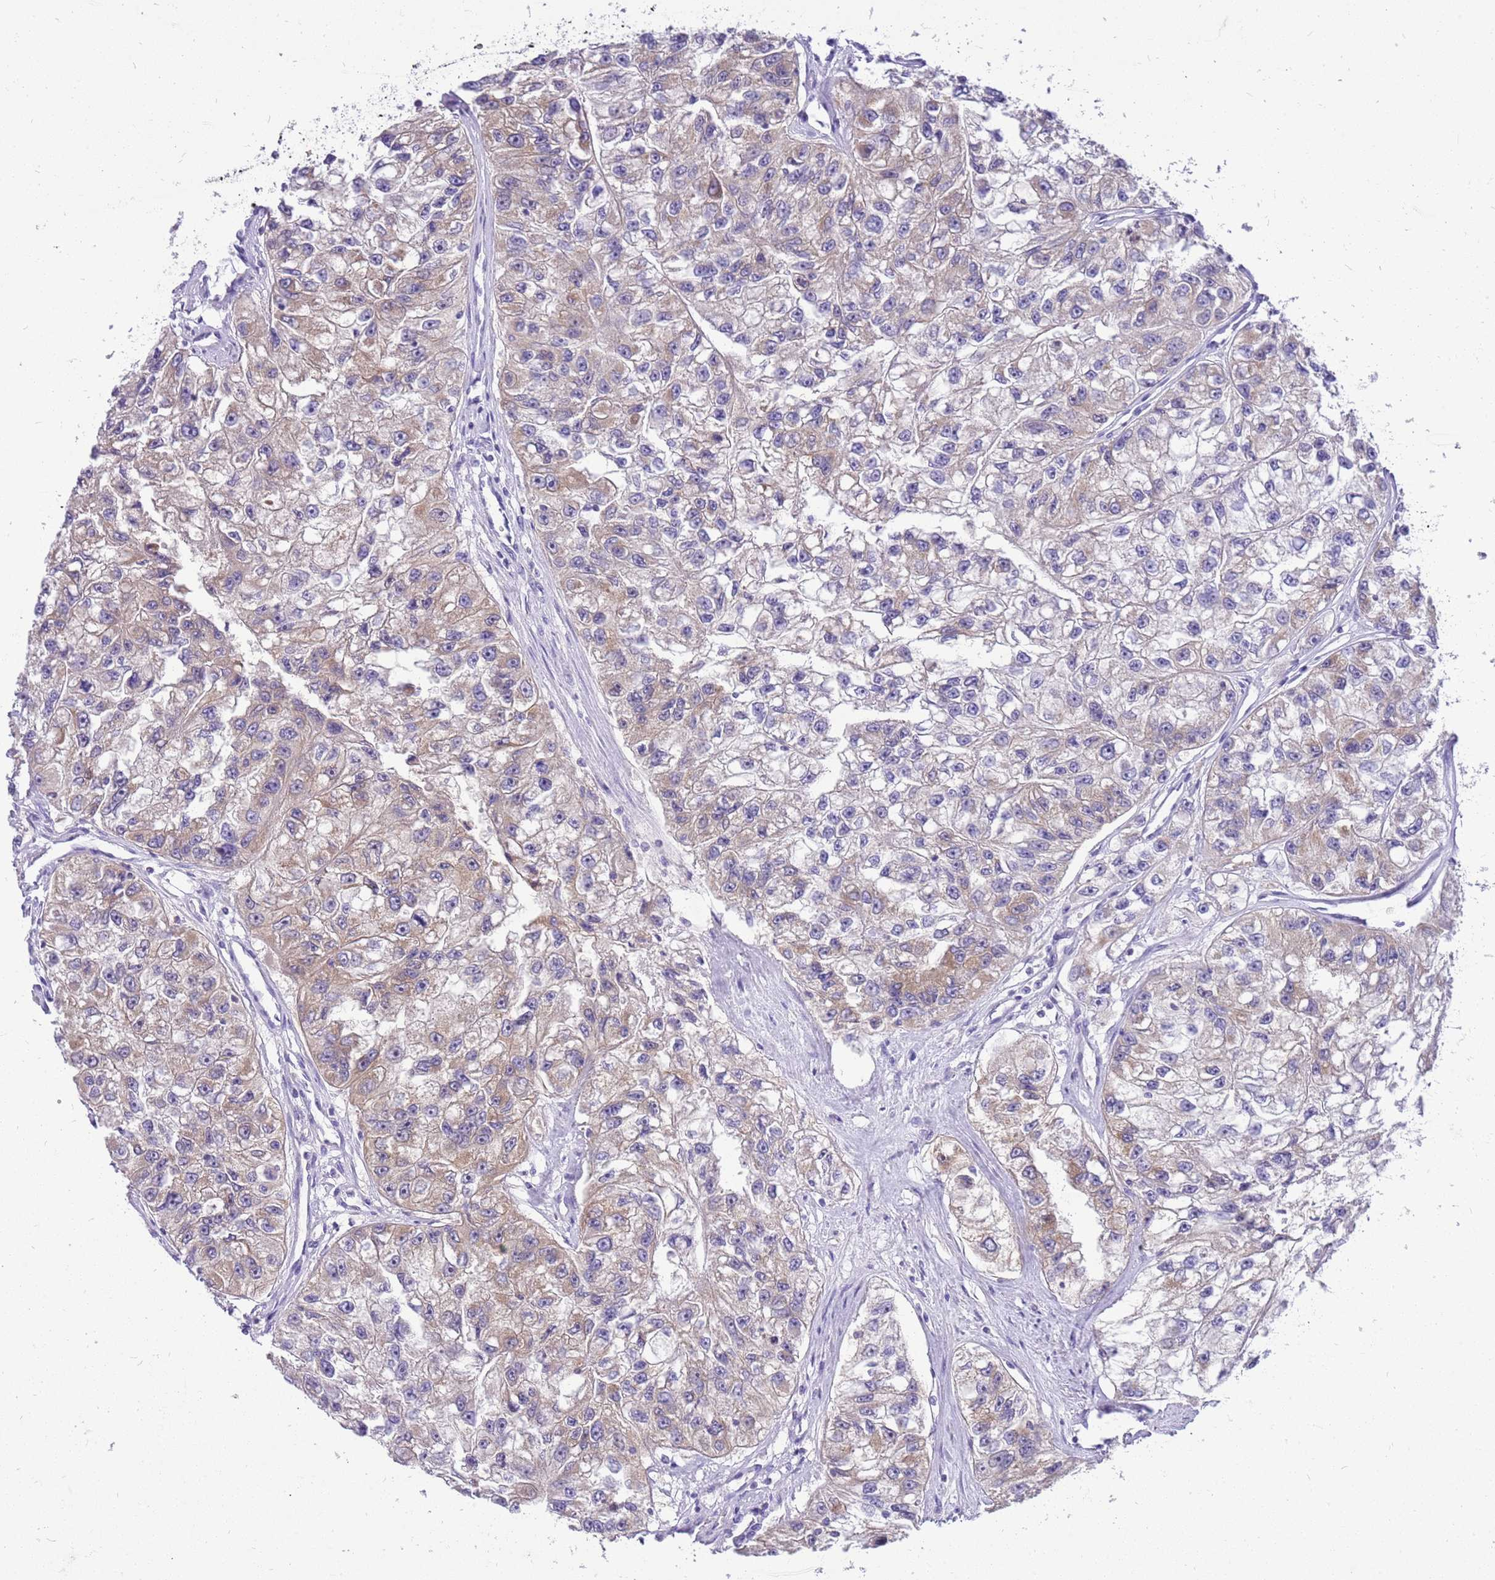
{"staining": {"intensity": "weak", "quantity": "25%-75%", "location": "cytoplasmic/membranous"}, "tissue": "renal cancer", "cell_type": "Tumor cells", "image_type": "cancer", "snomed": [{"axis": "morphology", "description": "Adenocarcinoma, NOS"}, {"axis": "topography", "description": "Kidney"}], "caption": "Immunohistochemistry histopathology image of human renal cancer (adenocarcinoma) stained for a protein (brown), which displays low levels of weak cytoplasmic/membranous expression in about 25%-75% of tumor cells.", "gene": "GLCE", "patient": {"sex": "male", "age": 63}}